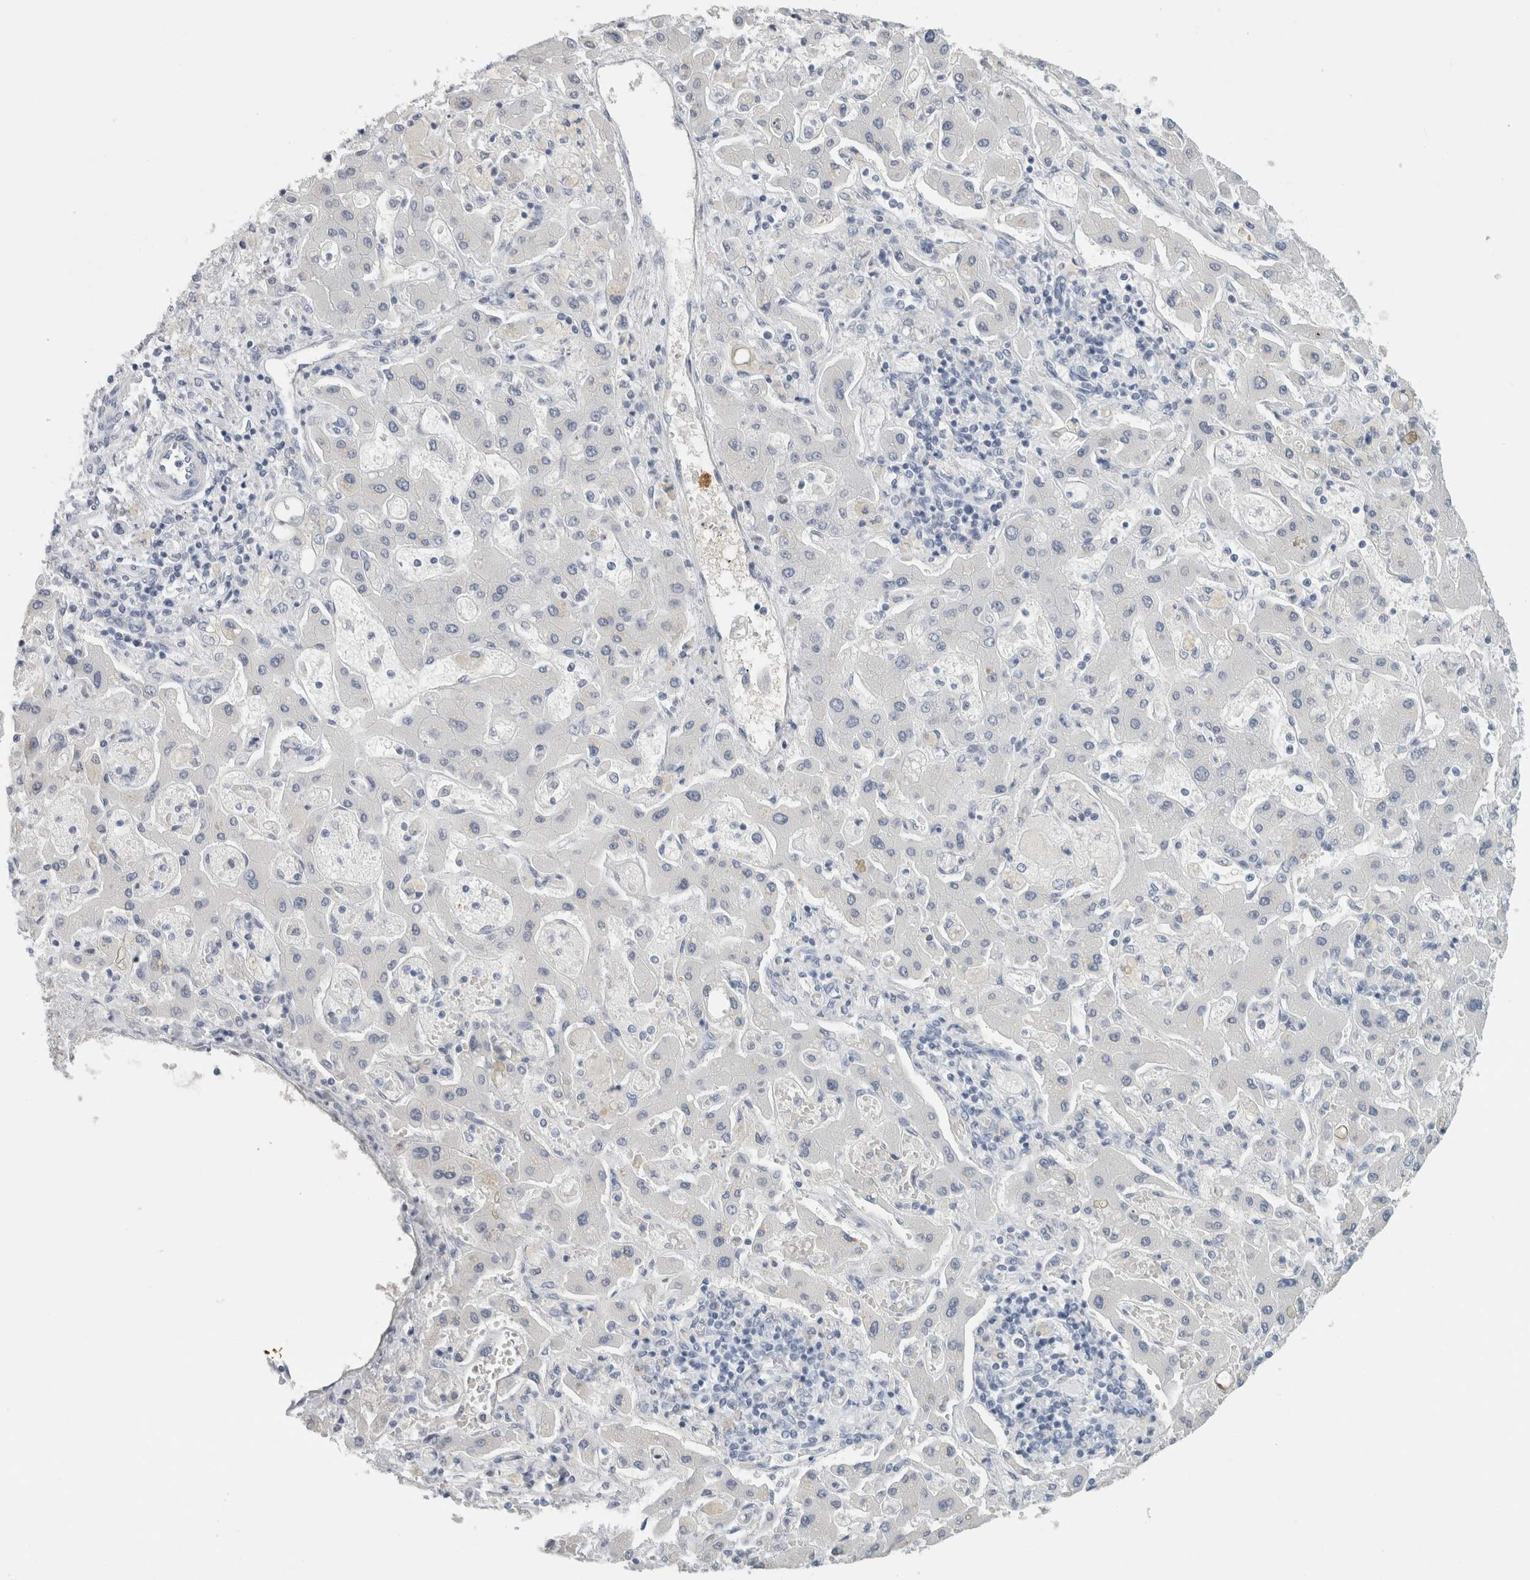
{"staining": {"intensity": "negative", "quantity": "none", "location": "none"}, "tissue": "liver cancer", "cell_type": "Tumor cells", "image_type": "cancer", "snomed": [{"axis": "morphology", "description": "Cholangiocarcinoma"}, {"axis": "topography", "description": "Liver"}], "caption": "Immunohistochemical staining of cholangiocarcinoma (liver) exhibits no significant expression in tumor cells.", "gene": "TSPAN8", "patient": {"sex": "male", "age": 50}}